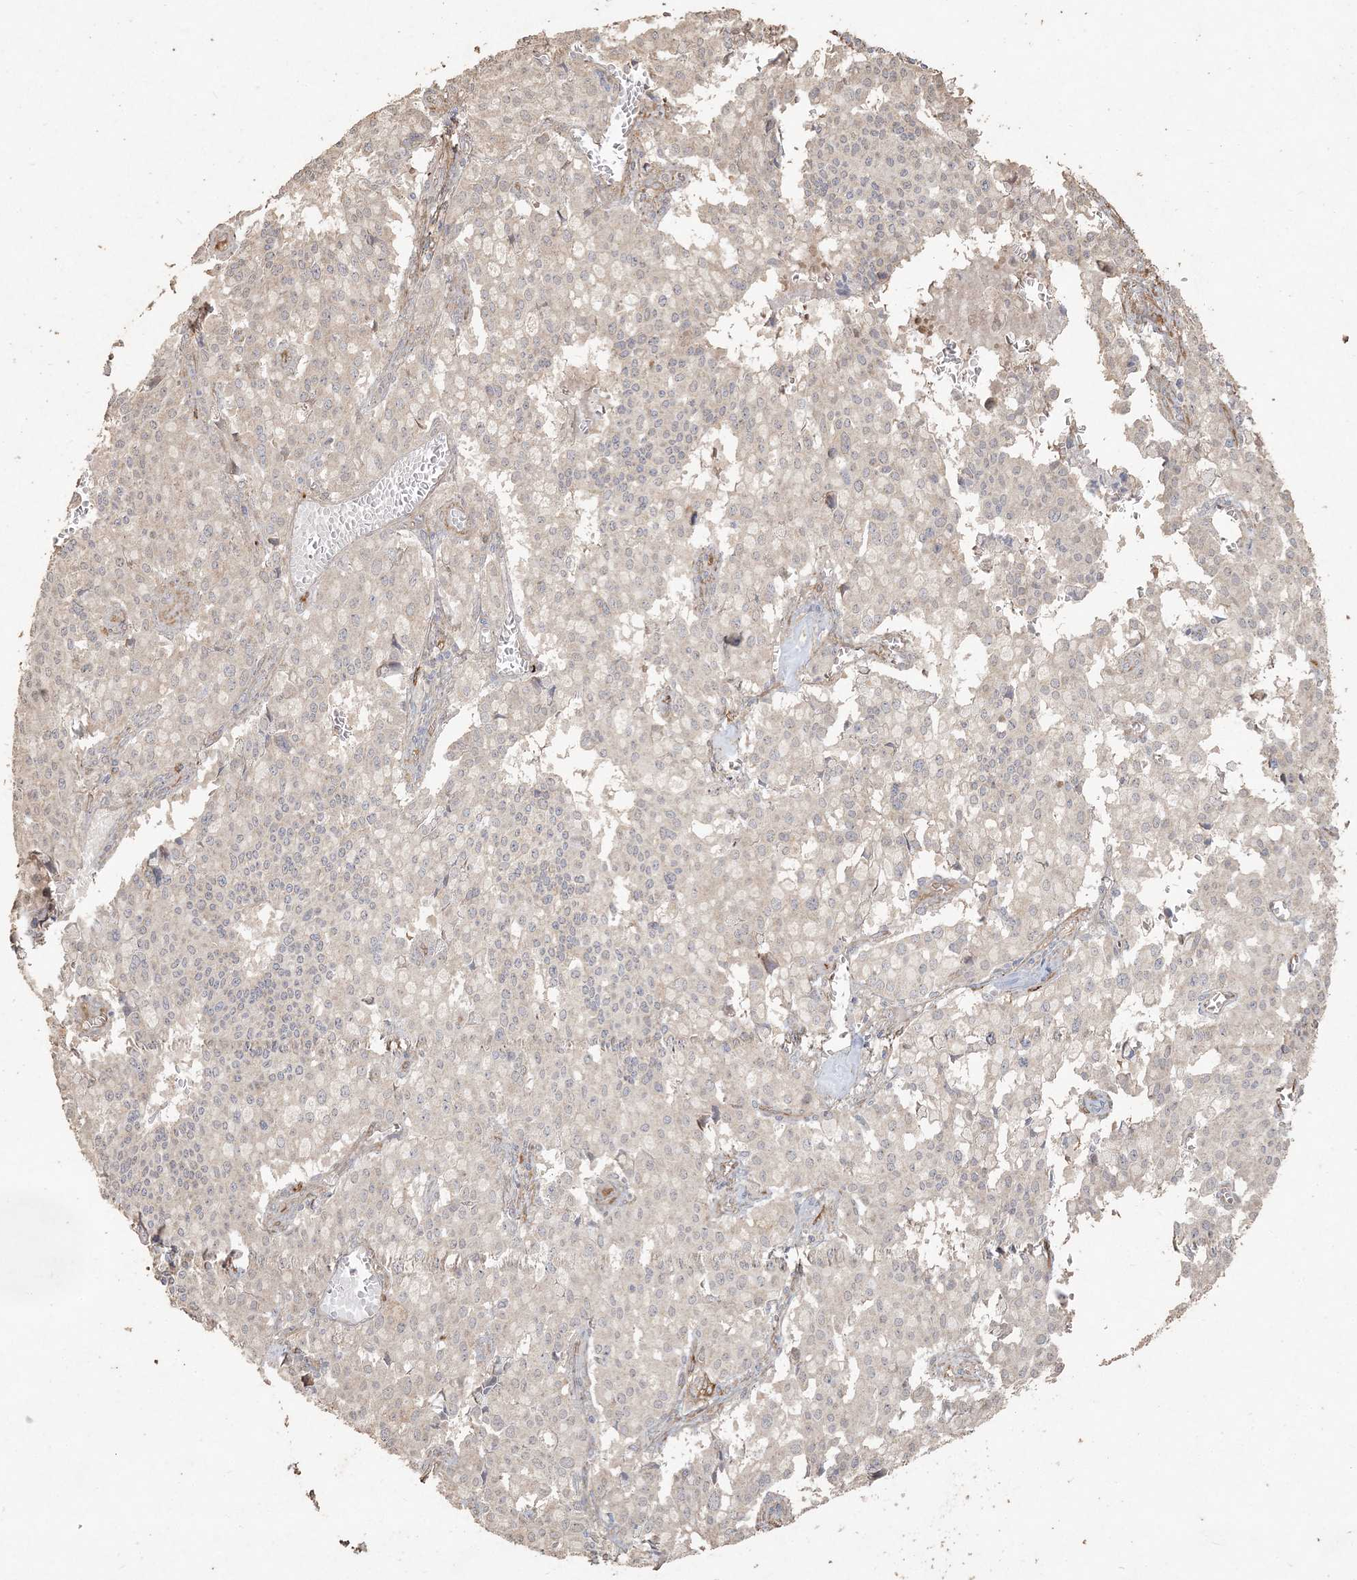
{"staining": {"intensity": "negative", "quantity": "none", "location": "none"}, "tissue": "pancreatic cancer", "cell_type": "Tumor cells", "image_type": "cancer", "snomed": [{"axis": "morphology", "description": "Adenocarcinoma, NOS"}, {"axis": "topography", "description": "Pancreas"}], "caption": "Tumor cells are negative for protein expression in human pancreatic adenocarcinoma. Brightfield microscopy of immunohistochemistry stained with DAB (brown) and hematoxylin (blue), captured at high magnification.", "gene": "RNF145", "patient": {"sex": "male", "age": 65}}